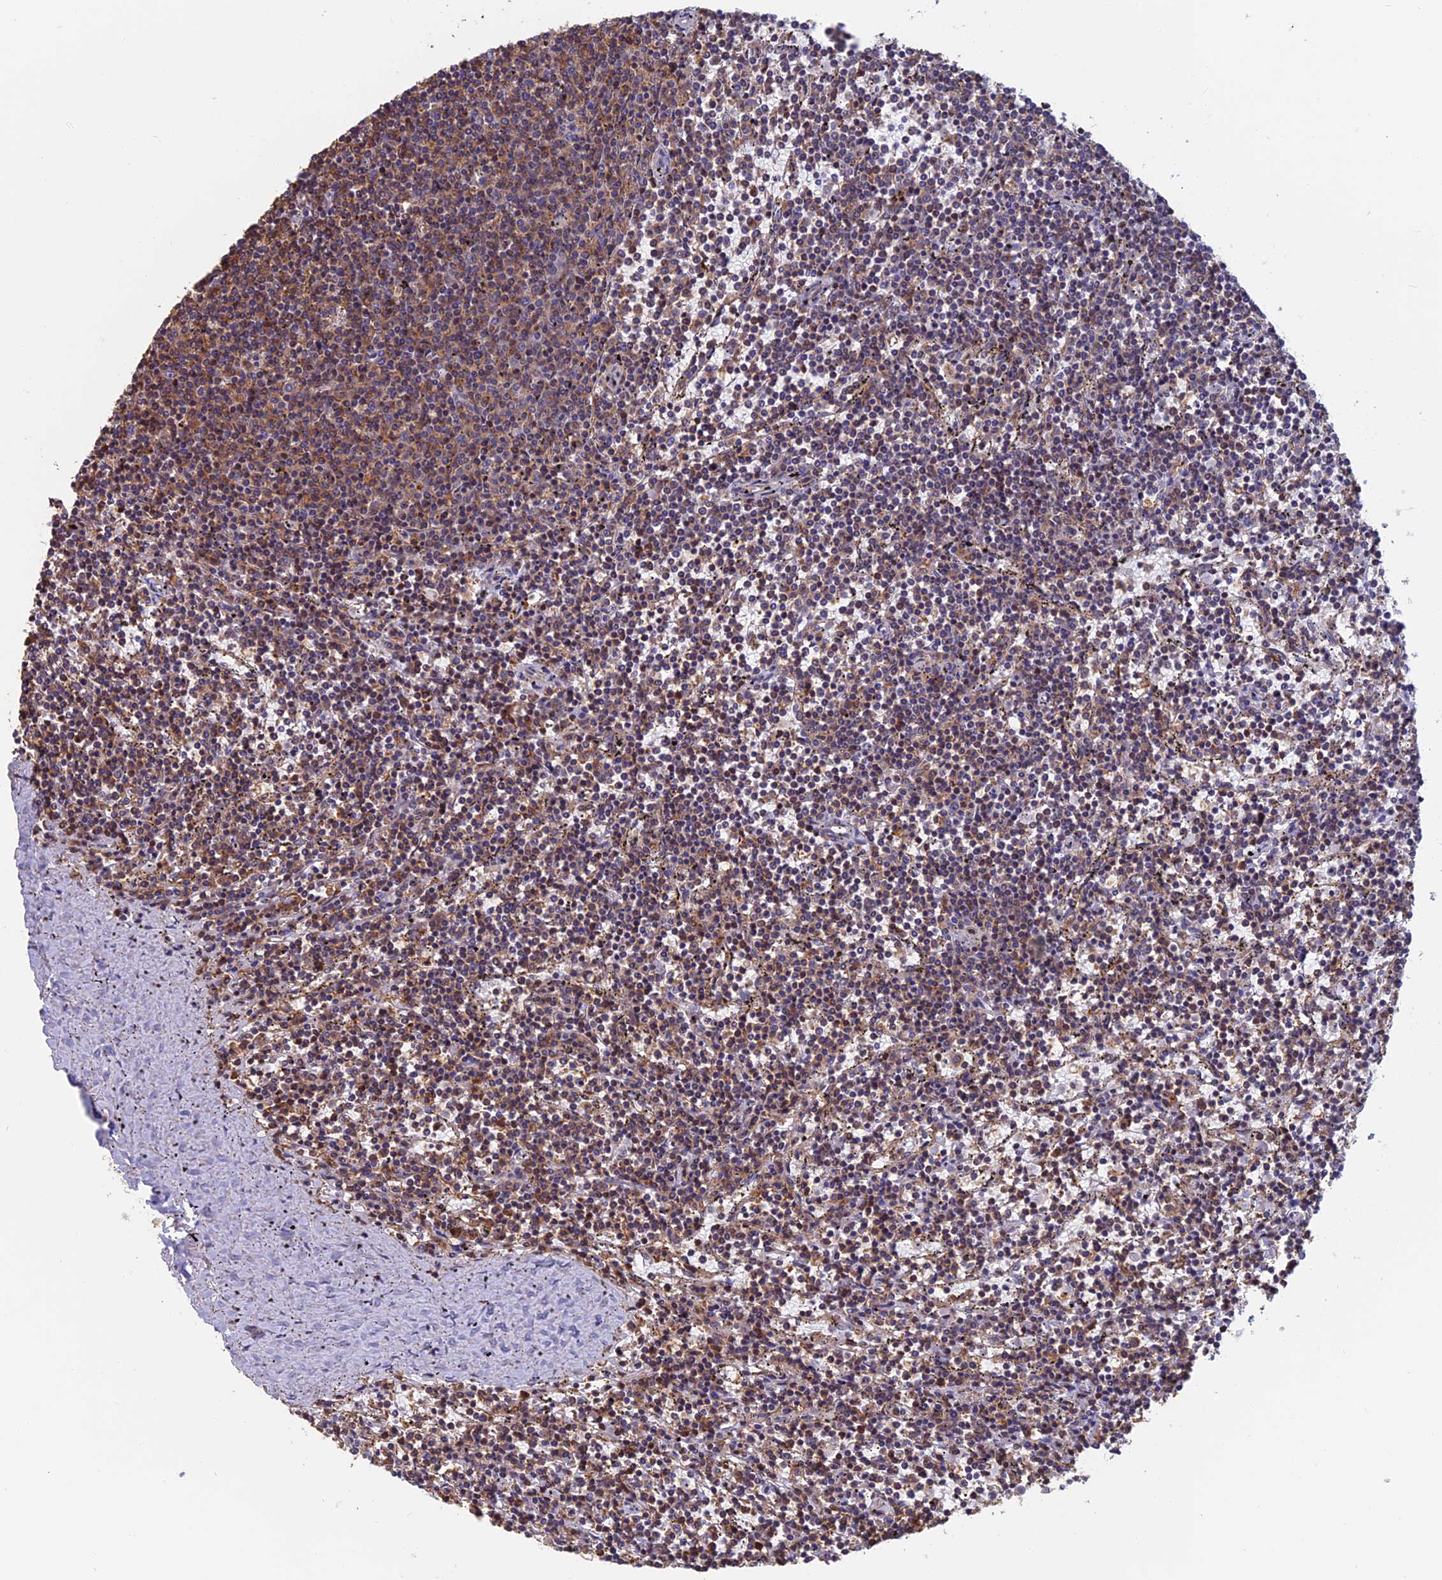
{"staining": {"intensity": "moderate", "quantity": "25%-75%", "location": "cytoplasmic/membranous"}, "tissue": "lymphoma", "cell_type": "Tumor cells", "image_type": "cancer", "snomed": [{"axis": "morphology", "description": "Malignant lymphoma, non-Hodgkin's type, Low grade"}, {"axis": "topography", "description": "Spleen"}], "caption": "The photomicrograph exhibits immunohistochemical staining of lymphoma. There is moderate cytoplasmic/membranous staining is seen in about 25%-75% of tumor cells. Nuclei are stained in blue.", "gene": "HSD17B8", "patient": {"sex": "female", "age": 50}}